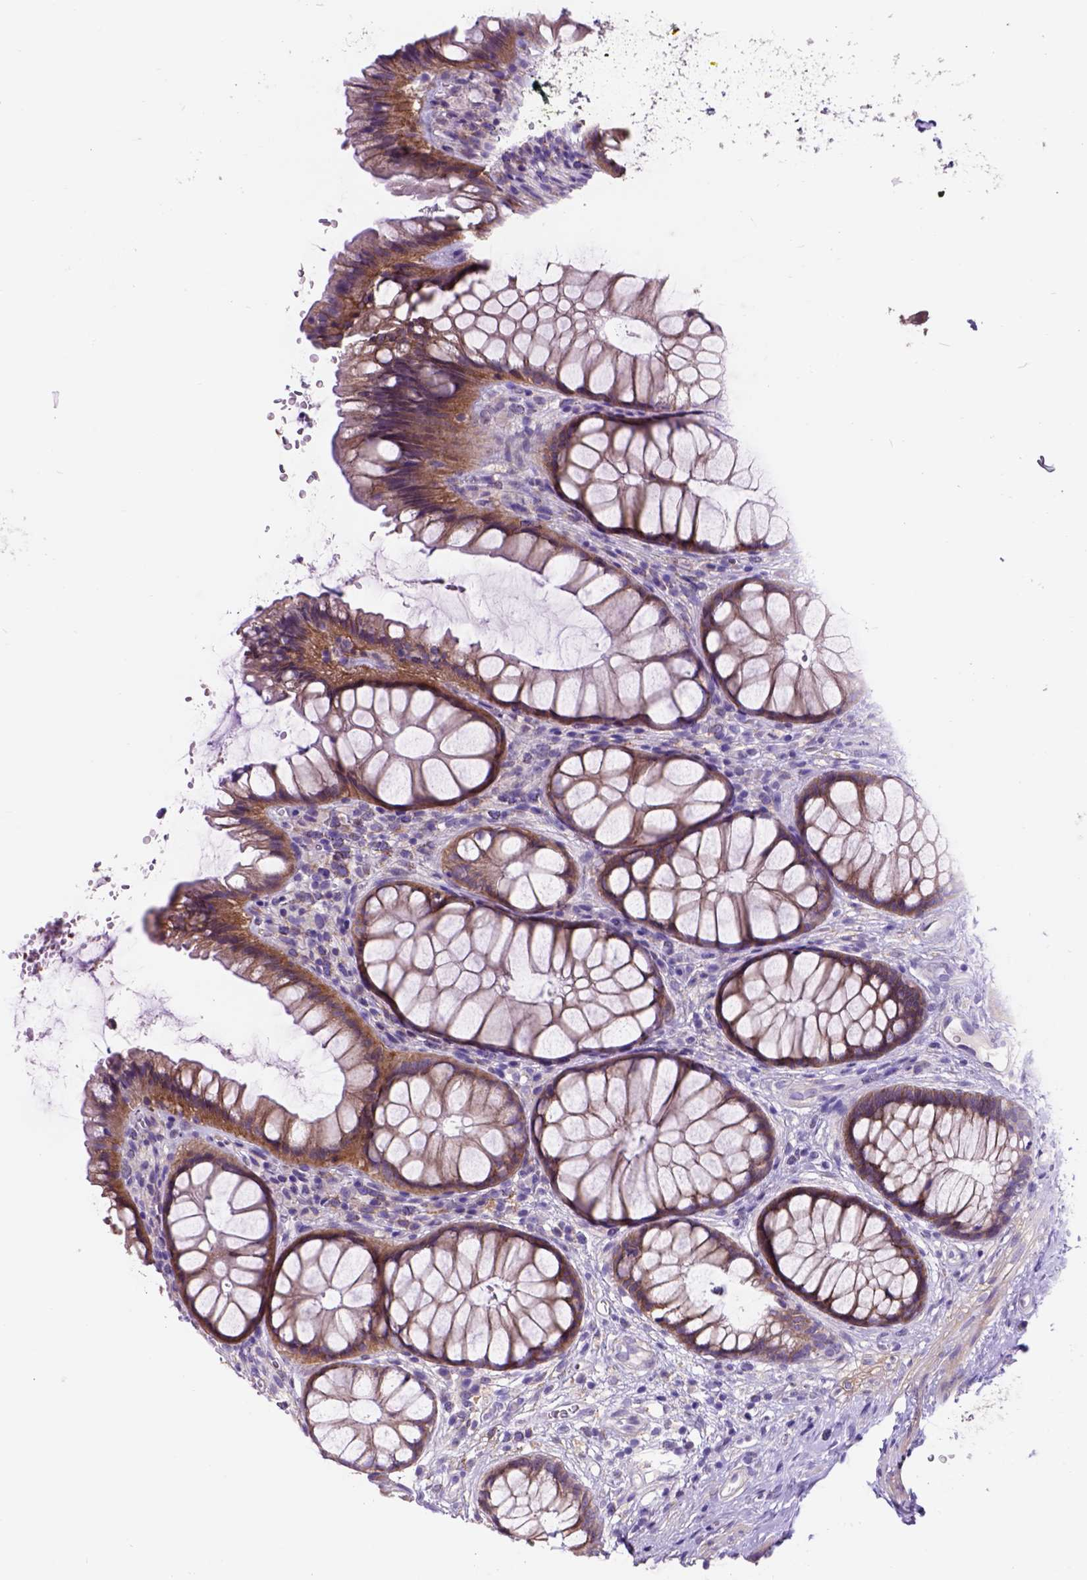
{"staining": {"intensity": "weak", "quantity": ">75%", "location": "cytoplasmic/membranous"}, "tissue": "rectum", "cell_type": "Glandular cells", "image_type": "normal", "snomed": [{"axis": "morphology", "description": "Normal tissue, NOS"}, {"axis": "topography", "description": "Smooth muscle"}, {"axis": "topography", "description": "Rectum"}], "caption": "Rectum stained with IHC demonstrates weak cytoplasmic/membranous staining in about >75% of glandular cells. (IHC, brightfield microscopy, high magnification).", "gene": "EGFR", "patient": {"sex": "male", "age": 53}}